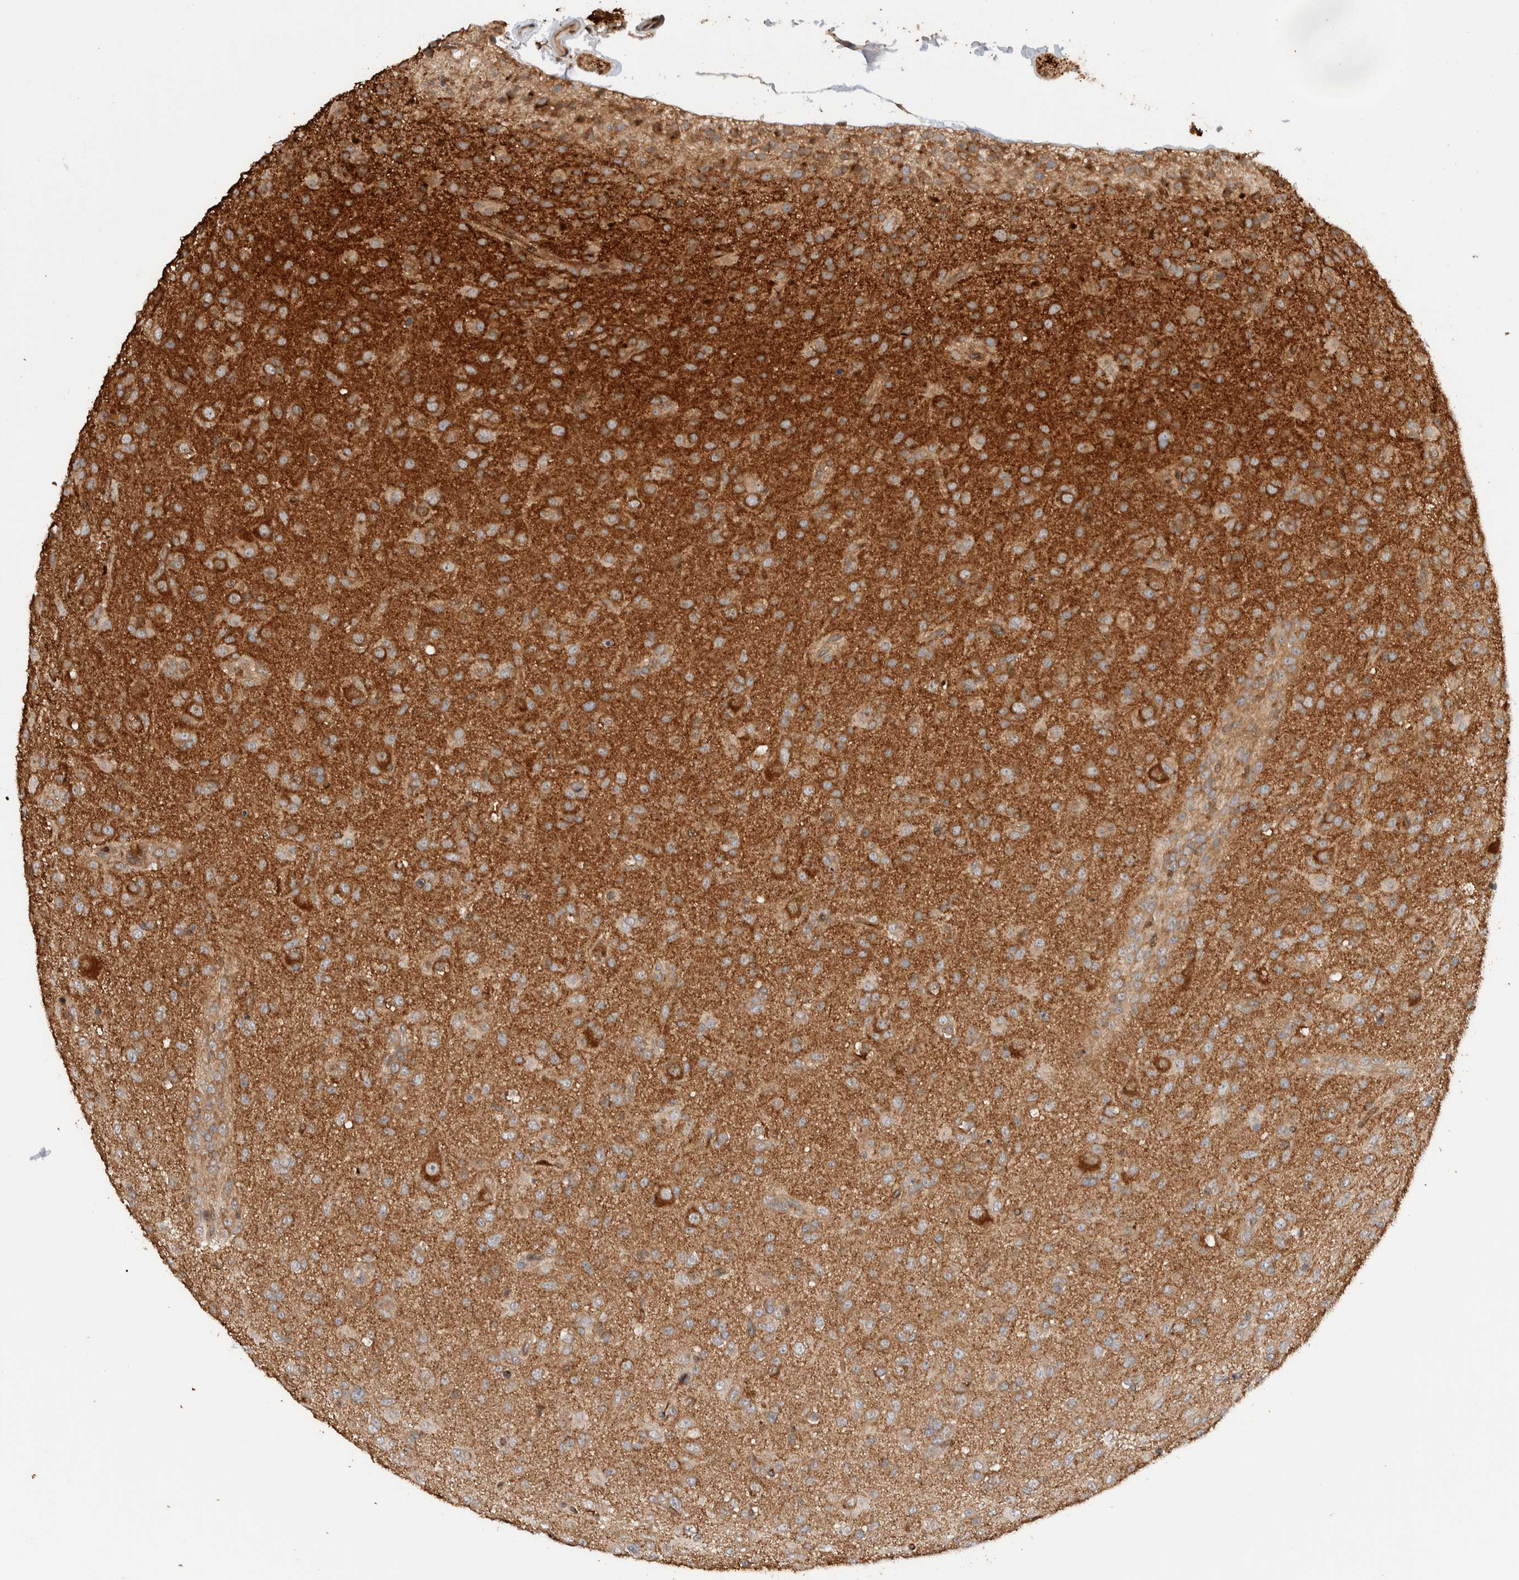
{"staining": {"intensity": "moderate", "quantity": ">75%", "location": "cytoplasmic/membranous"}, "tissue": "glioma", "cell_type": "Tumor cells", "image_type": "cancer", "snomed": [{"axis": "morphology", "description": "Glioma, malignant, Low grade"}, {"axis": "topography", "description": "Brain"}], "caption": "Immunohistochemistry of human malignant glioma (low-grade) reveals medium levels of moderate cytoplasmic/membranous positivity in about >75% of tumor cells.", "gene": "VPS53", "patient": {"sex": "male", "age": 65}}